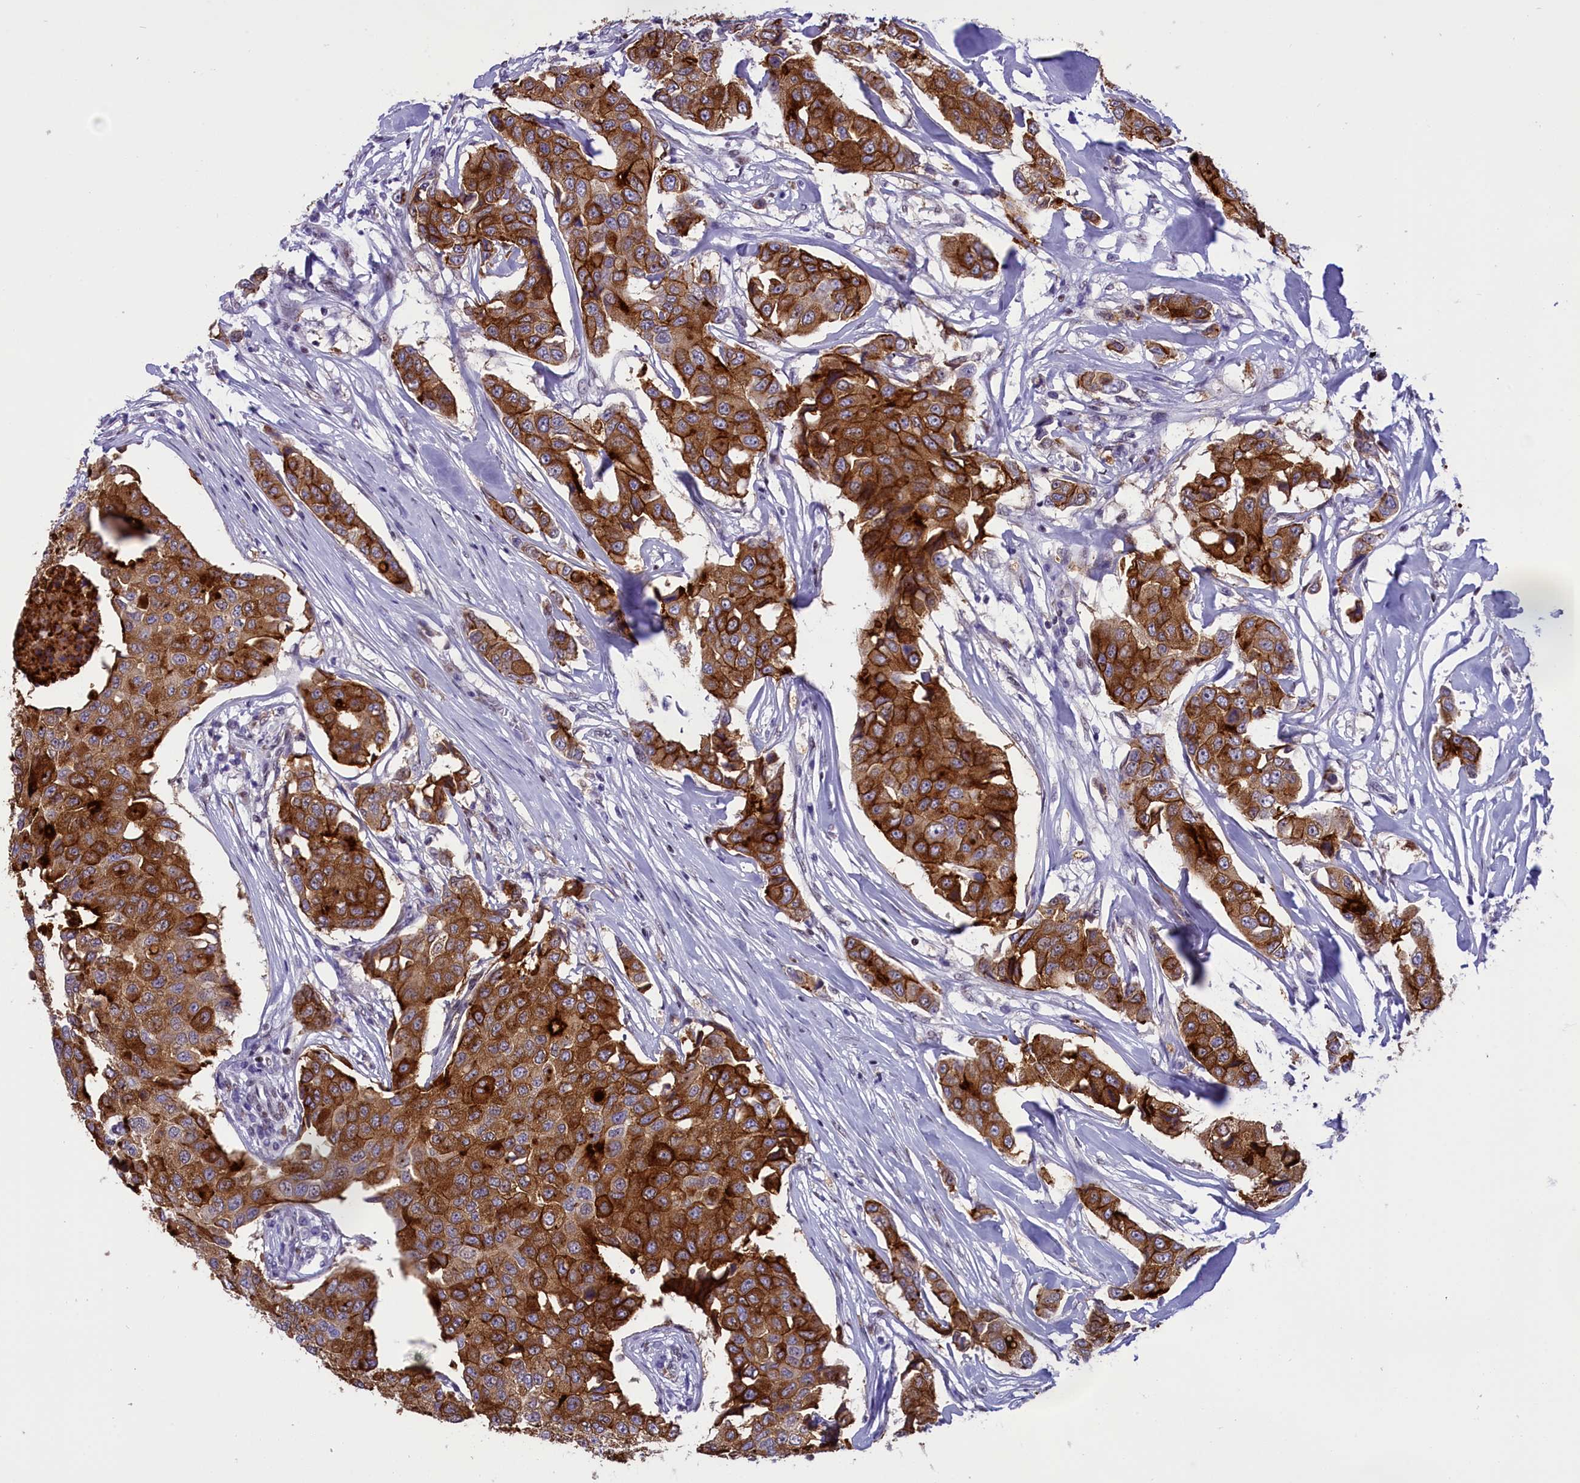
{"staining": {"intensity": "strong", "quantity": ">75%", "location": "cytoplasmic/membranous"}, "tissue": "breast cancer", "cell_type": "Tumor cells", "image_type": "cancer", "snomed": [{"axis": "morphology", "description": "Duct carcinoma"}, {"axis": "topography", "description": "Breast"}], "caption": "Infiltrating ductal carcinoma (breast) tissue demonstrates strong cytoplasmic/membranous staining in about >75% of tumor cells", "gene": "SPIRE2", "patient": {"sex": "female", "age": 80}}